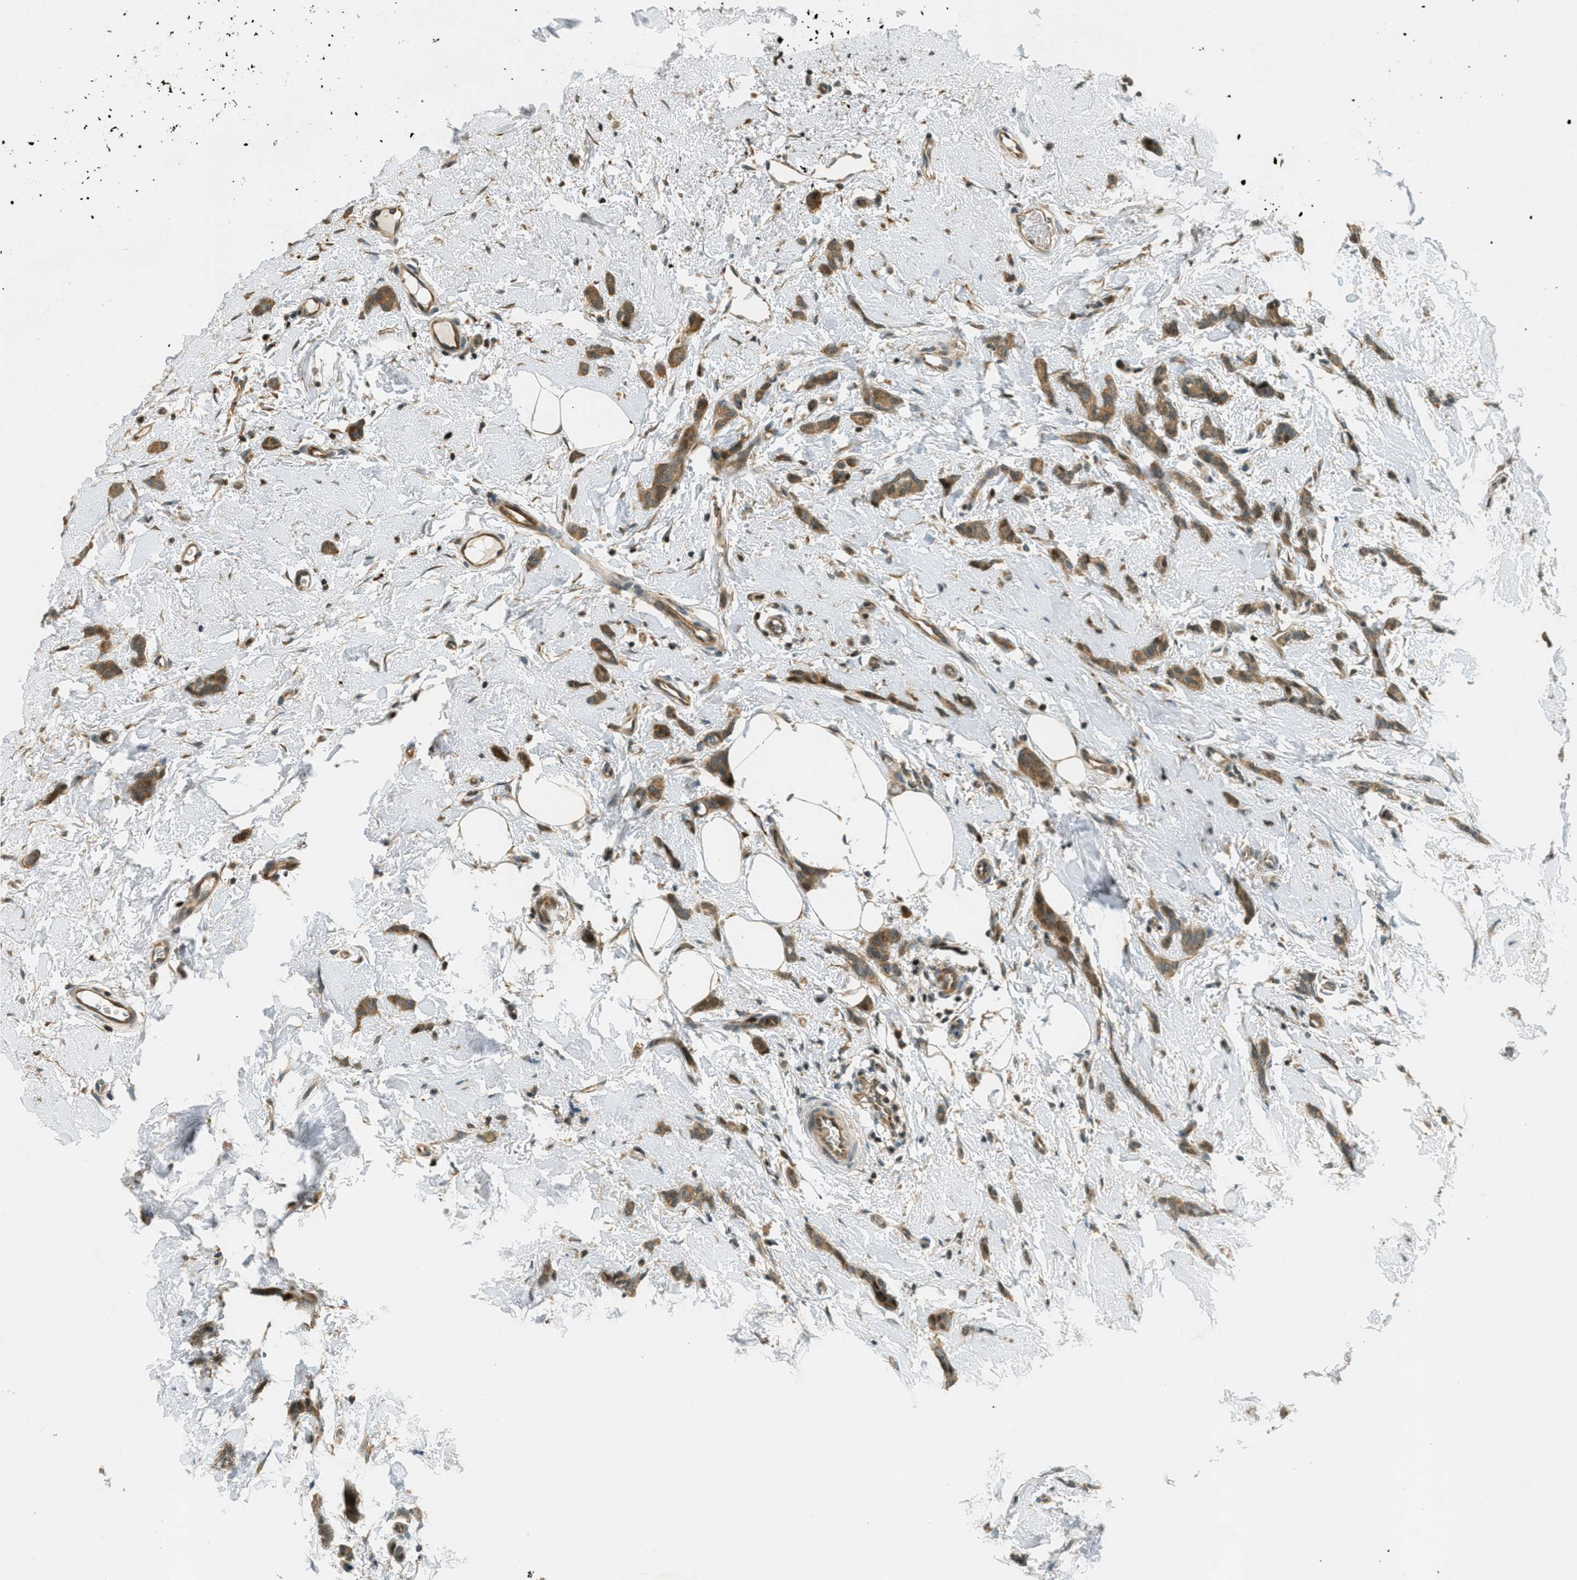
{"staining": {"intensity": "moderate", "quantity": ">75%", "location": "cytoplasmic/membranous"}, "tissue": "breast cancer", "cell_type": "Tumor cells", "image_type": "cancer", "snomed": [{"axis": "morphology", "description": "Lobular carcinoma"}, {"axis": "topography", "description": "Skin"}, {"axis": "topography", "description": "Breast"}], "caption": "An image showing moderate cytoplasmic/membranous positivity in approximately >75% of tumor cells in breast cancer (lobular carcinoma), as visualized by brown immunohistochemical staining.", "gene": "PTPN23", "patient": {"sex": "female", "age": 46}}